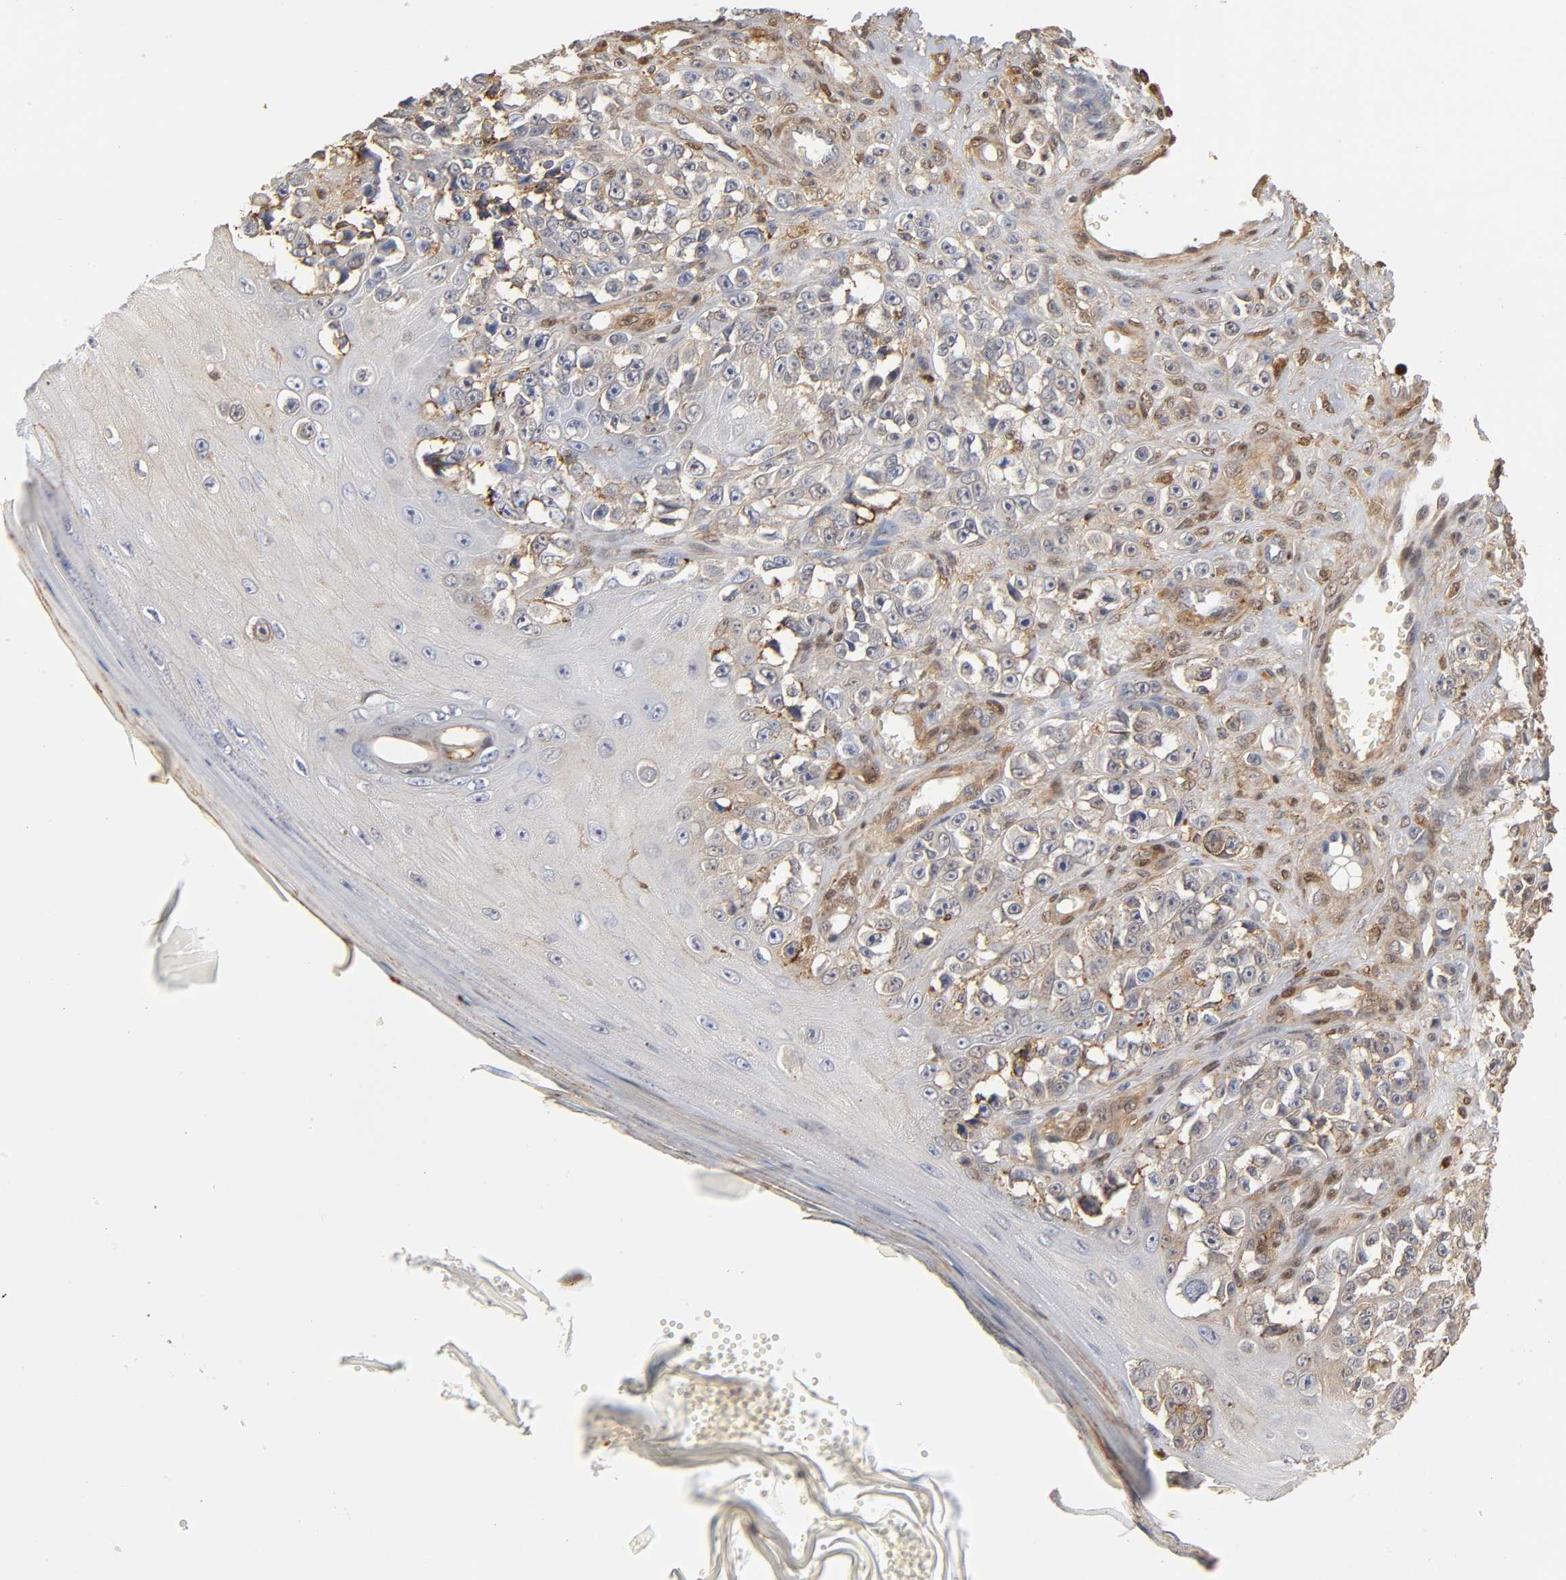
{"staining": {"intensity": "weak", "quantity": "25%-75%", "location": "cytoplasmic/membranous"}, "tissue": "melanoma", "cell_type": "Tumor cells", "image_type": "cancer", "snomed": [{"axis": "morphology", "description": "Malignant melanoma, NOS"}, {"axis": "topography", "description": "Skin"}], "caption": "A brown stain labels weak cytoplasmic/membranous expression of a protein in melanoma tumor cells.", "gene": "ANXA11", "patient": {"sex": "female", "age": 82}}